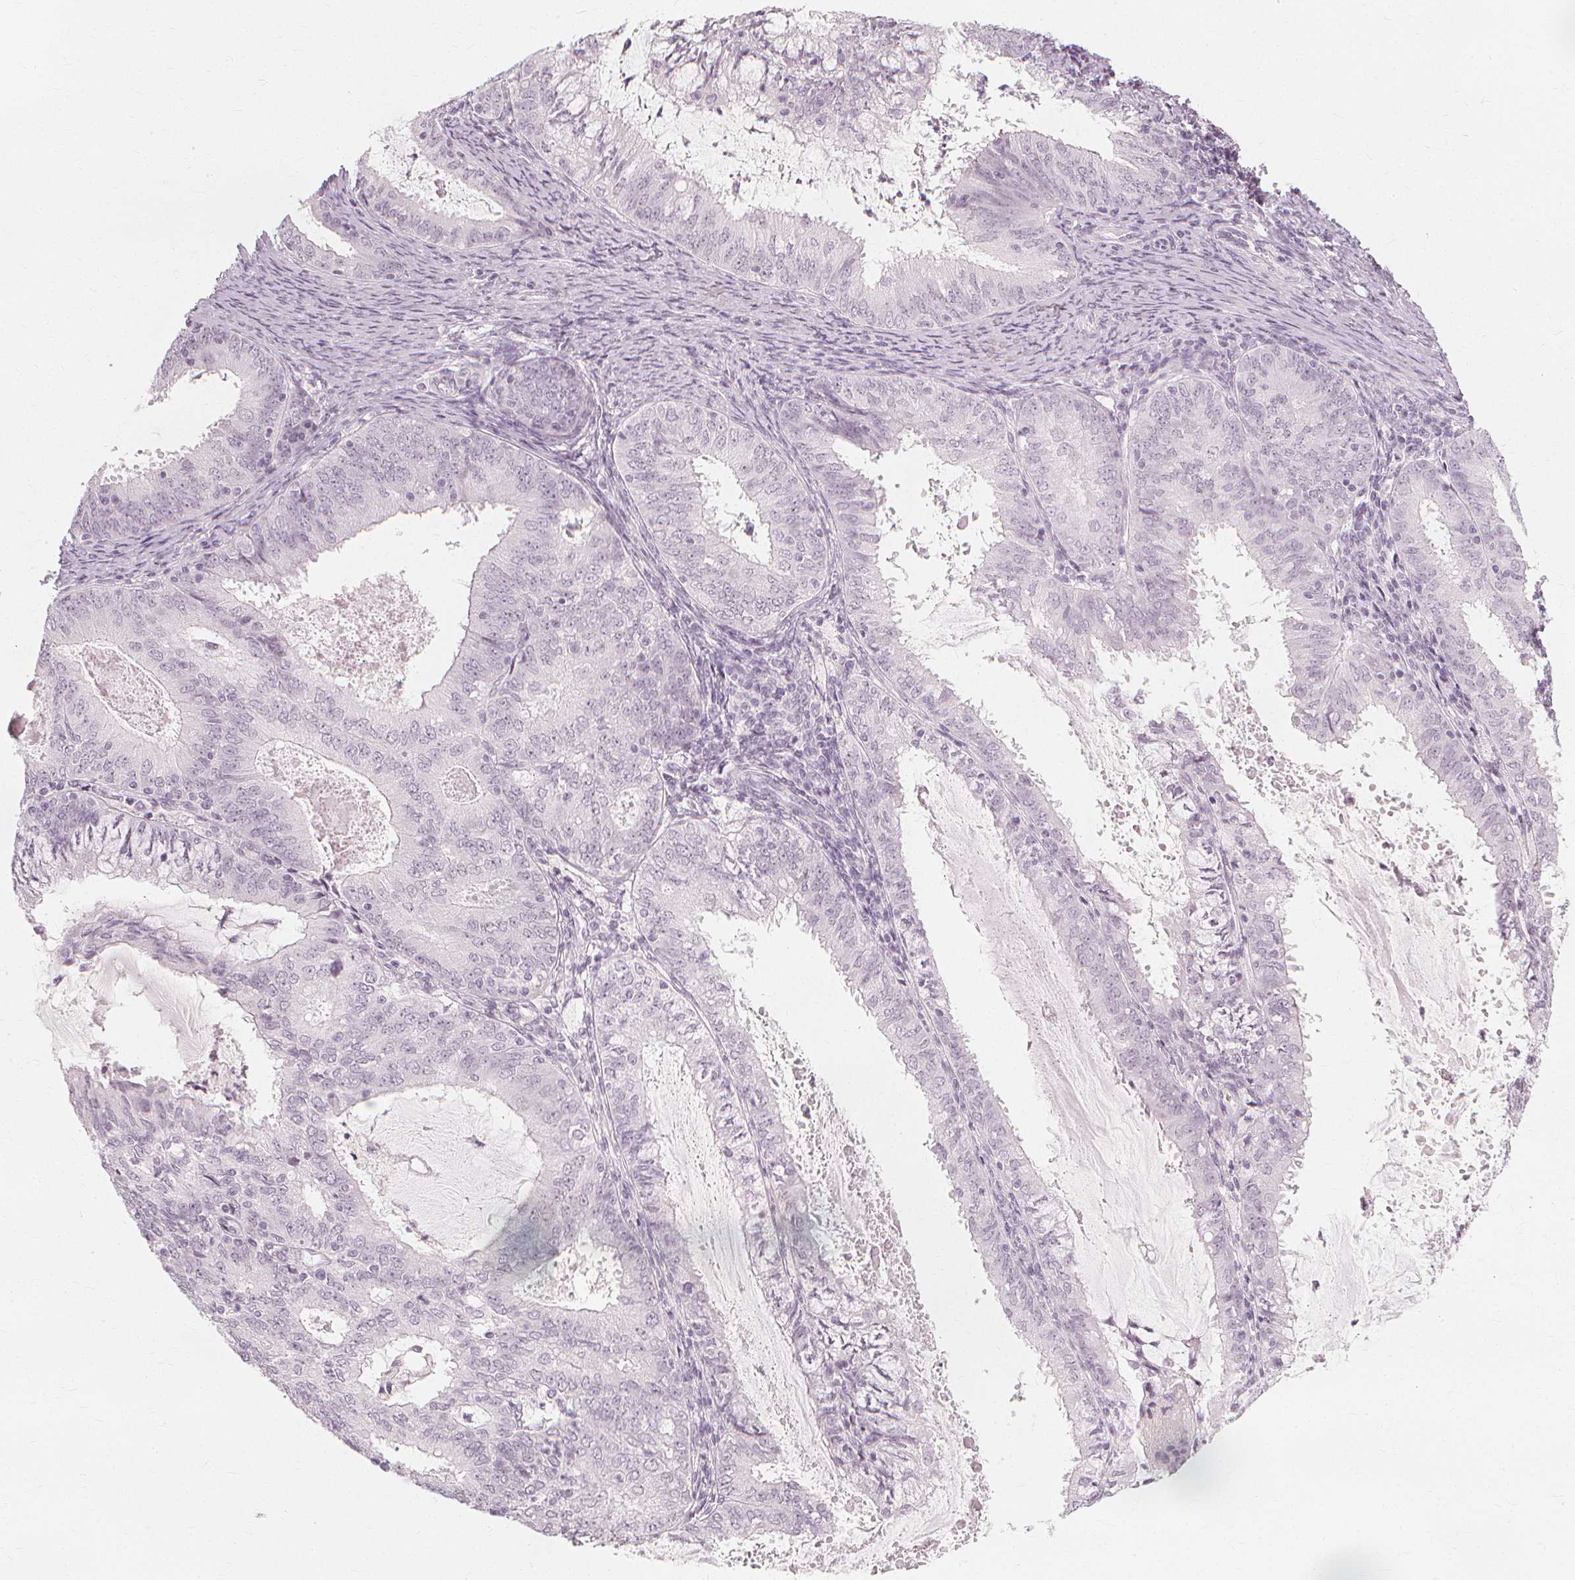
{"staining": {"intensity": "negative", "quantity": "none", "location": "none"}, "tissue": "endometrial cancer", "cell_type": "Tumor cells", "image_type": "cancer", "snomed": [{"axis": "morphology", "description": "Adenocarcinoma, NOS"}, {"axis": "topography", "description": "Endometrium"}], "caption": "High power microscopy micrograph of an IHC histopathology image of endometrial cancer, revealing no significant positivity in tumor cells.", "gene": "NXPE1", "patient": {"sex": "female", "age": 57}}